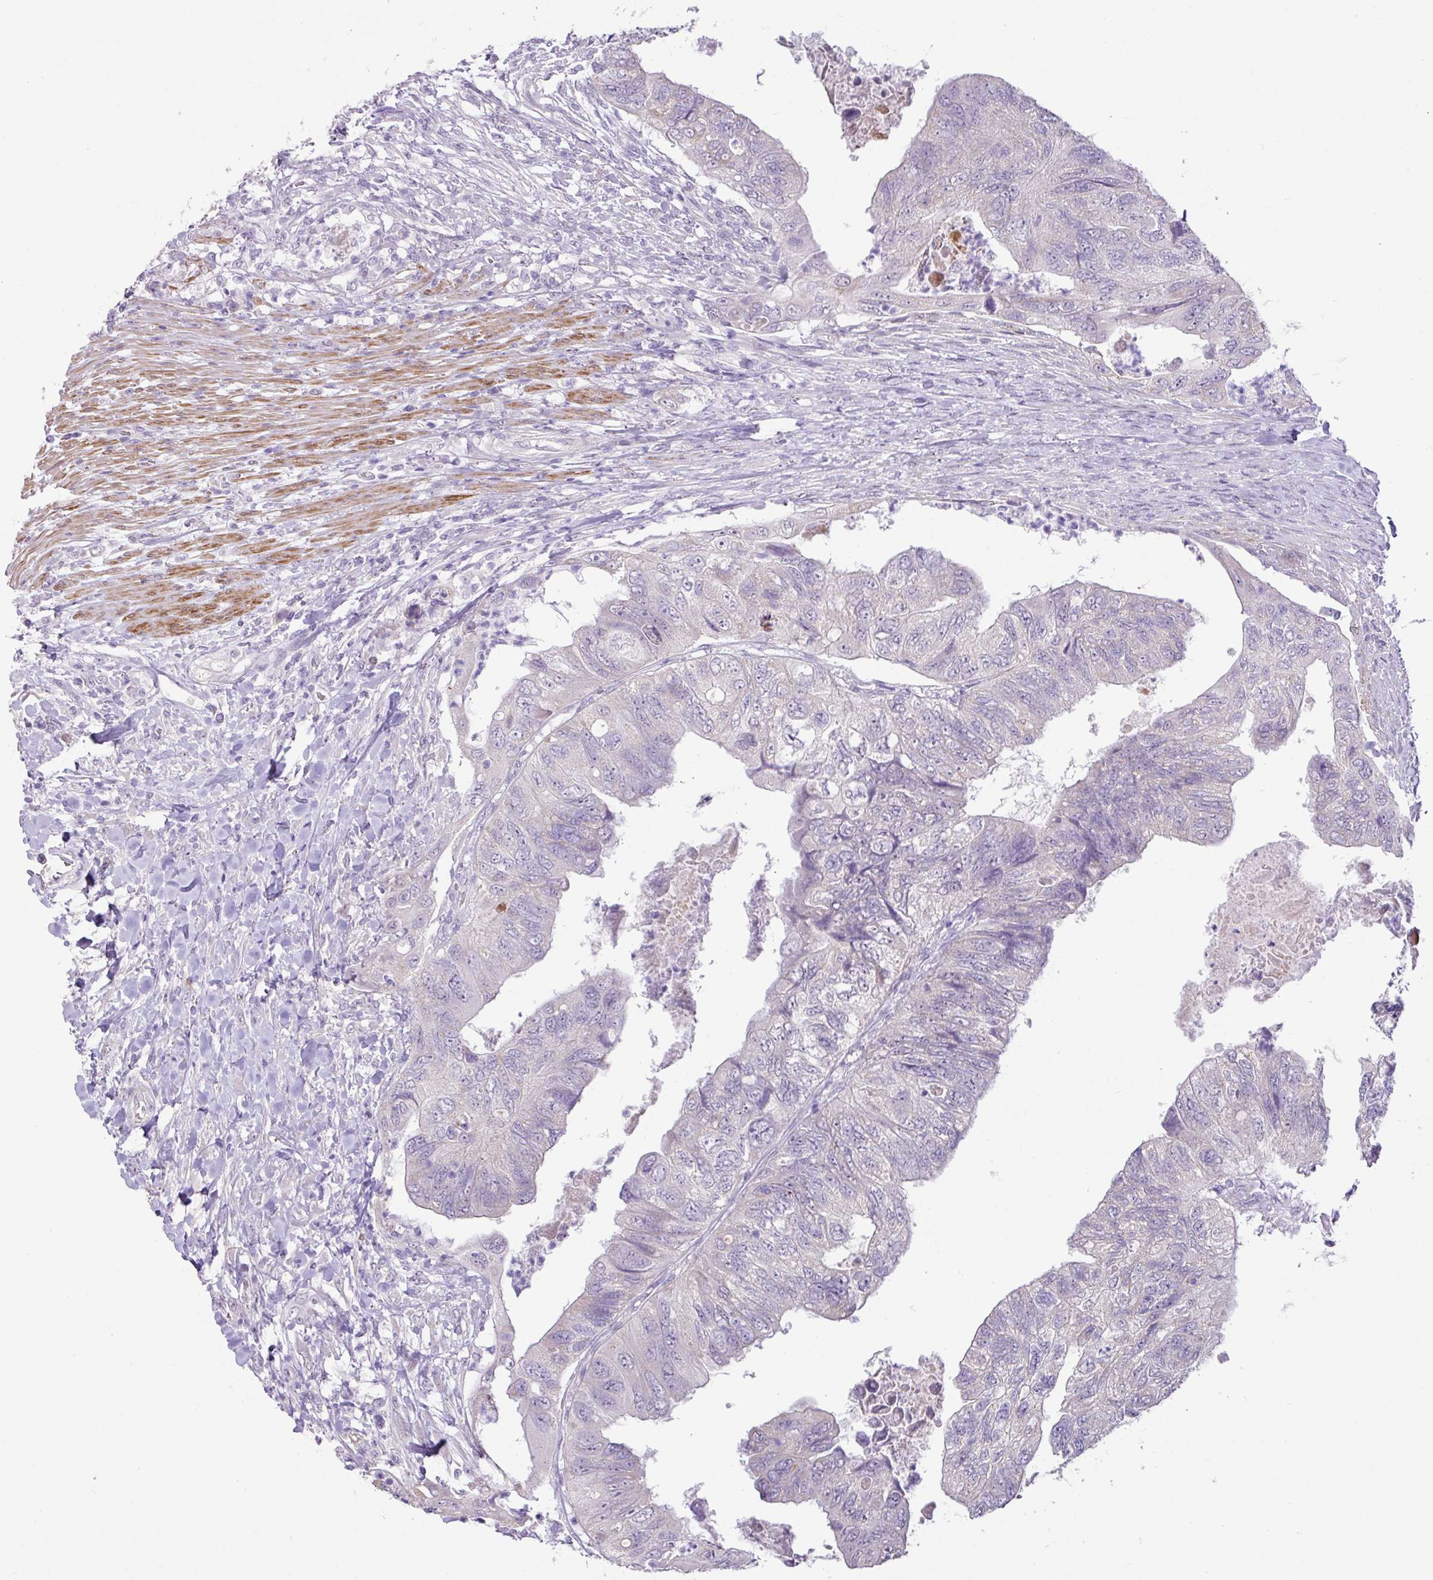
{"staining": {"intensity": "negative", "quantity": "none", "location": "none"}, "tissue": "colorectal cancer", "cell_type": "Tumor cells", "image_type": "cancer", "snomed": [{"axis": "morphology", "description": "Adenocarcinoma, NOS"}, {"axis": "topography", "description": "Rectum"}], "caption": "Tumor cells are negative for protein expression in human colorectal adenocarcinoma. (DAB IHC with hematoxylin counter stain).", "gene": "DIP2A", "patient": {"sex": "male", "age": 63}}